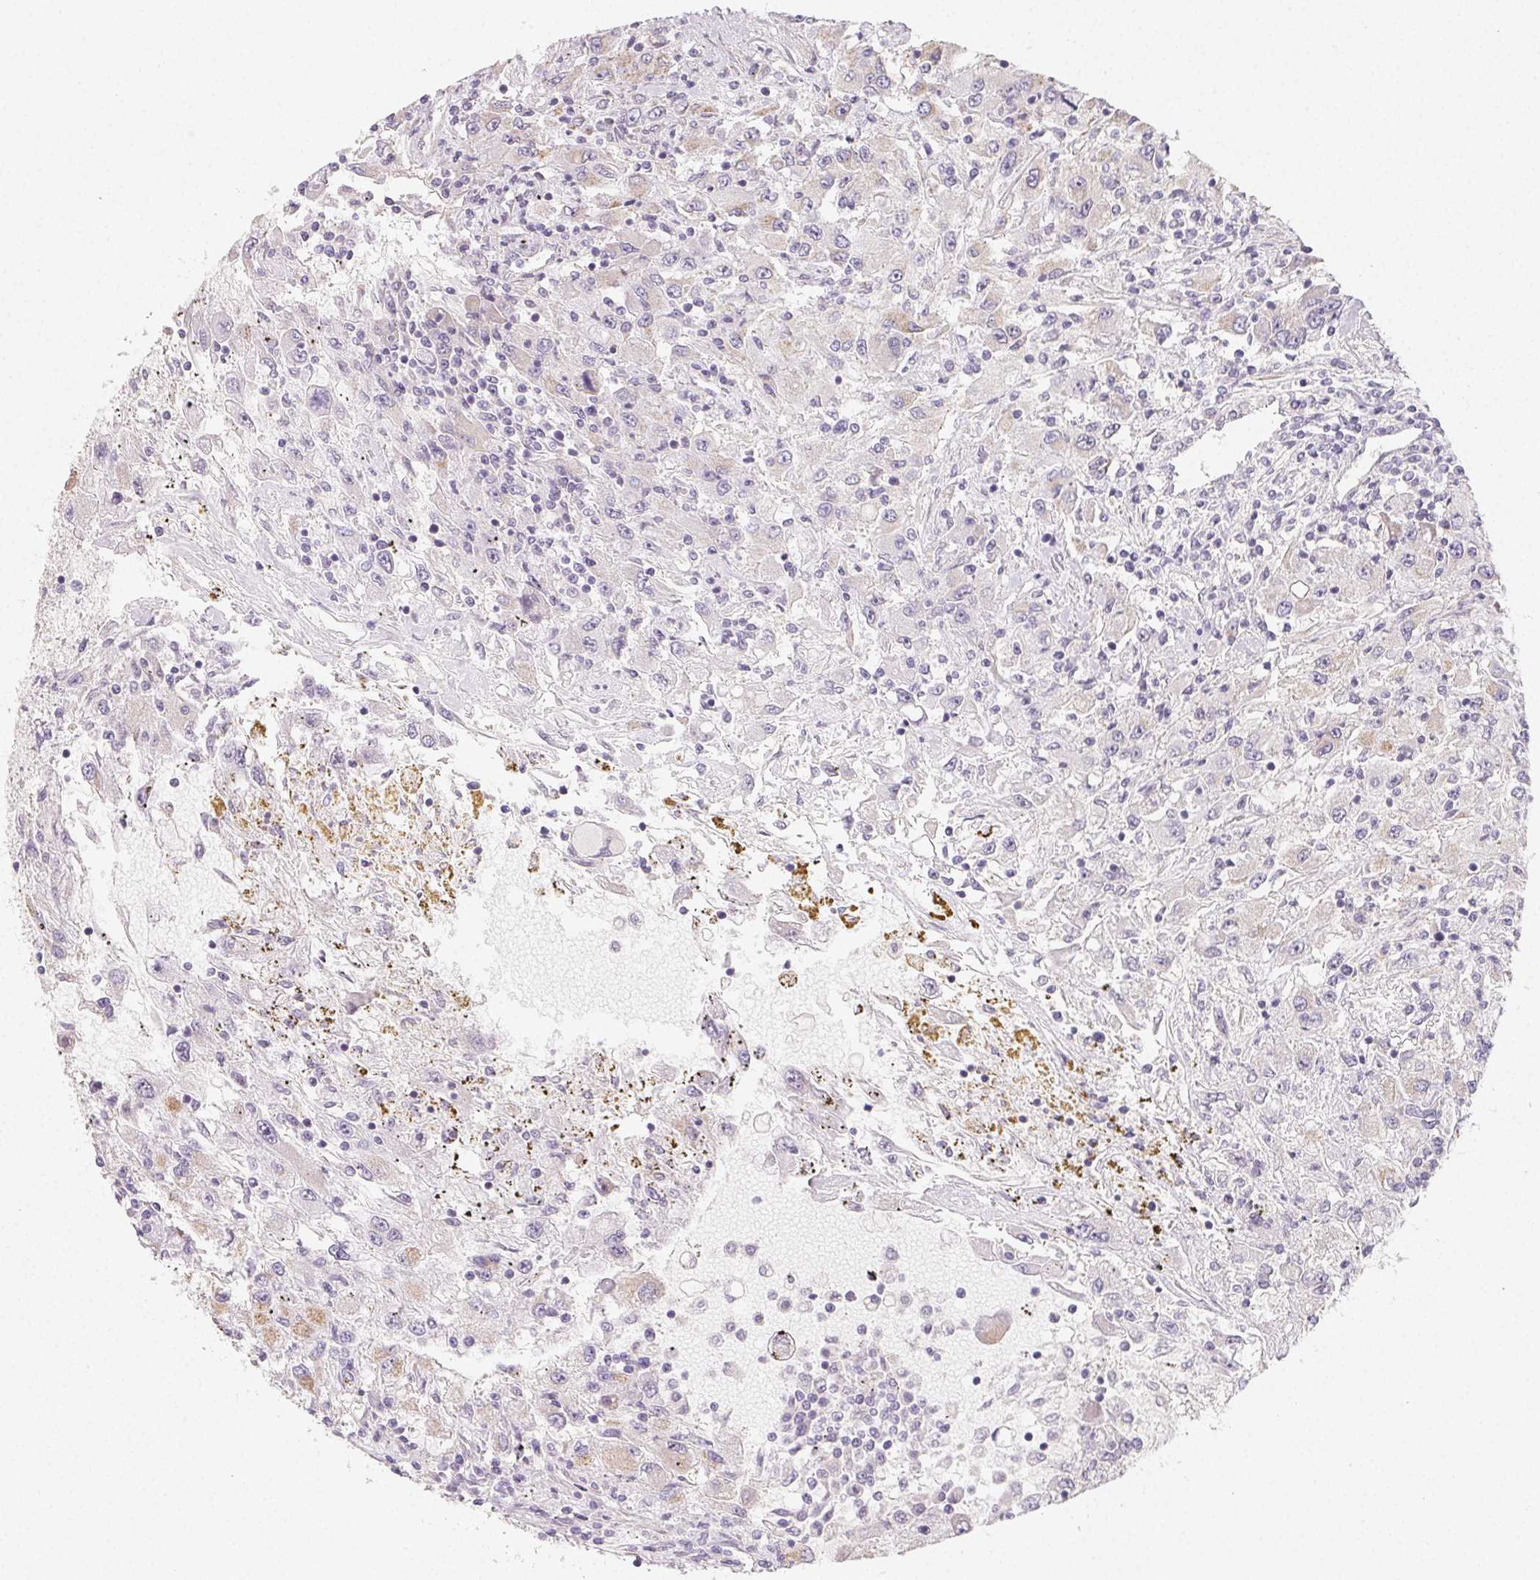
{"staining": {"intensity": "moderate", "quantity": "<25%", "location": "cytoplasmic/membranous"}, "tissue": "renal cancer", "cell_type": "Tumor cells", "image_type": "cancer", "snomed": [{"axis": "morphology", "description": "Adenocarcinoma, NOS"}, {"axis": "topography", "description": "Kidney"}], "caption": "Renal adenocarcinoma stained with a brown dye displays moderate cytoplasmic/membranous positive staining in about <25% of tumor cells.", "gene": "LRRC23", "patient": {"sex": "female", "age": 67}}